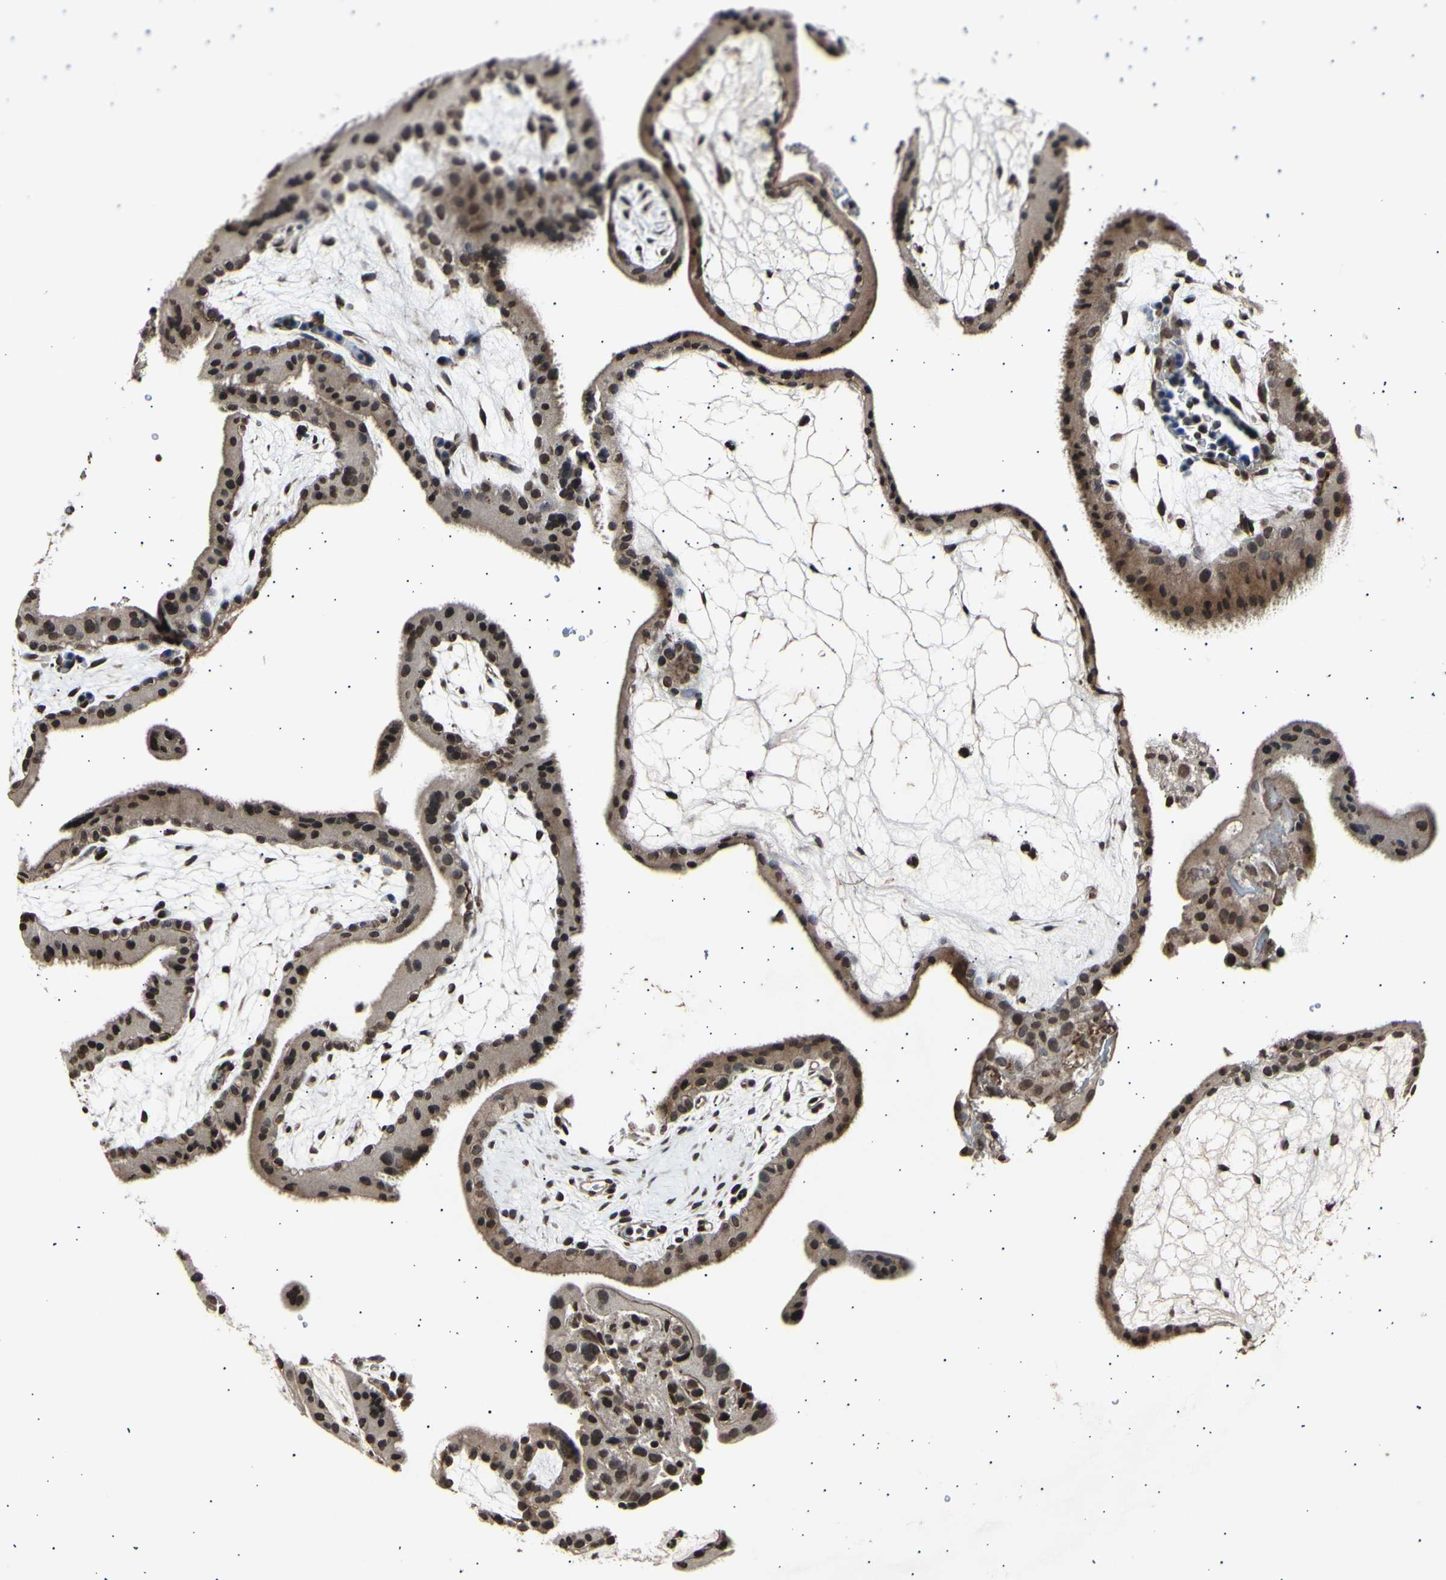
{"staining": {"intensity": "moderate", "quantity": "25%-75%", "location": "cytoplasmic/membranous,nuclear"}, "tissue": "placenta", "cell_type": "Trophoblastic cells", "image_type": "normal", "snomed": [{"axis": "morphology", "description": "Normal tissue, NOS"}, {"axis": "topography", "description": "Placenta"}], "caption": "IHC histopathology image of normal human placenta stained for a protein (brown), which demonstrates medium levels of moderate cytoplasmic/membranous,nuclear expression in about 25%-75% of trophoblastic cells.", "gene": "ANAPC7", "patient": {"sex": "female", "age": 19}}